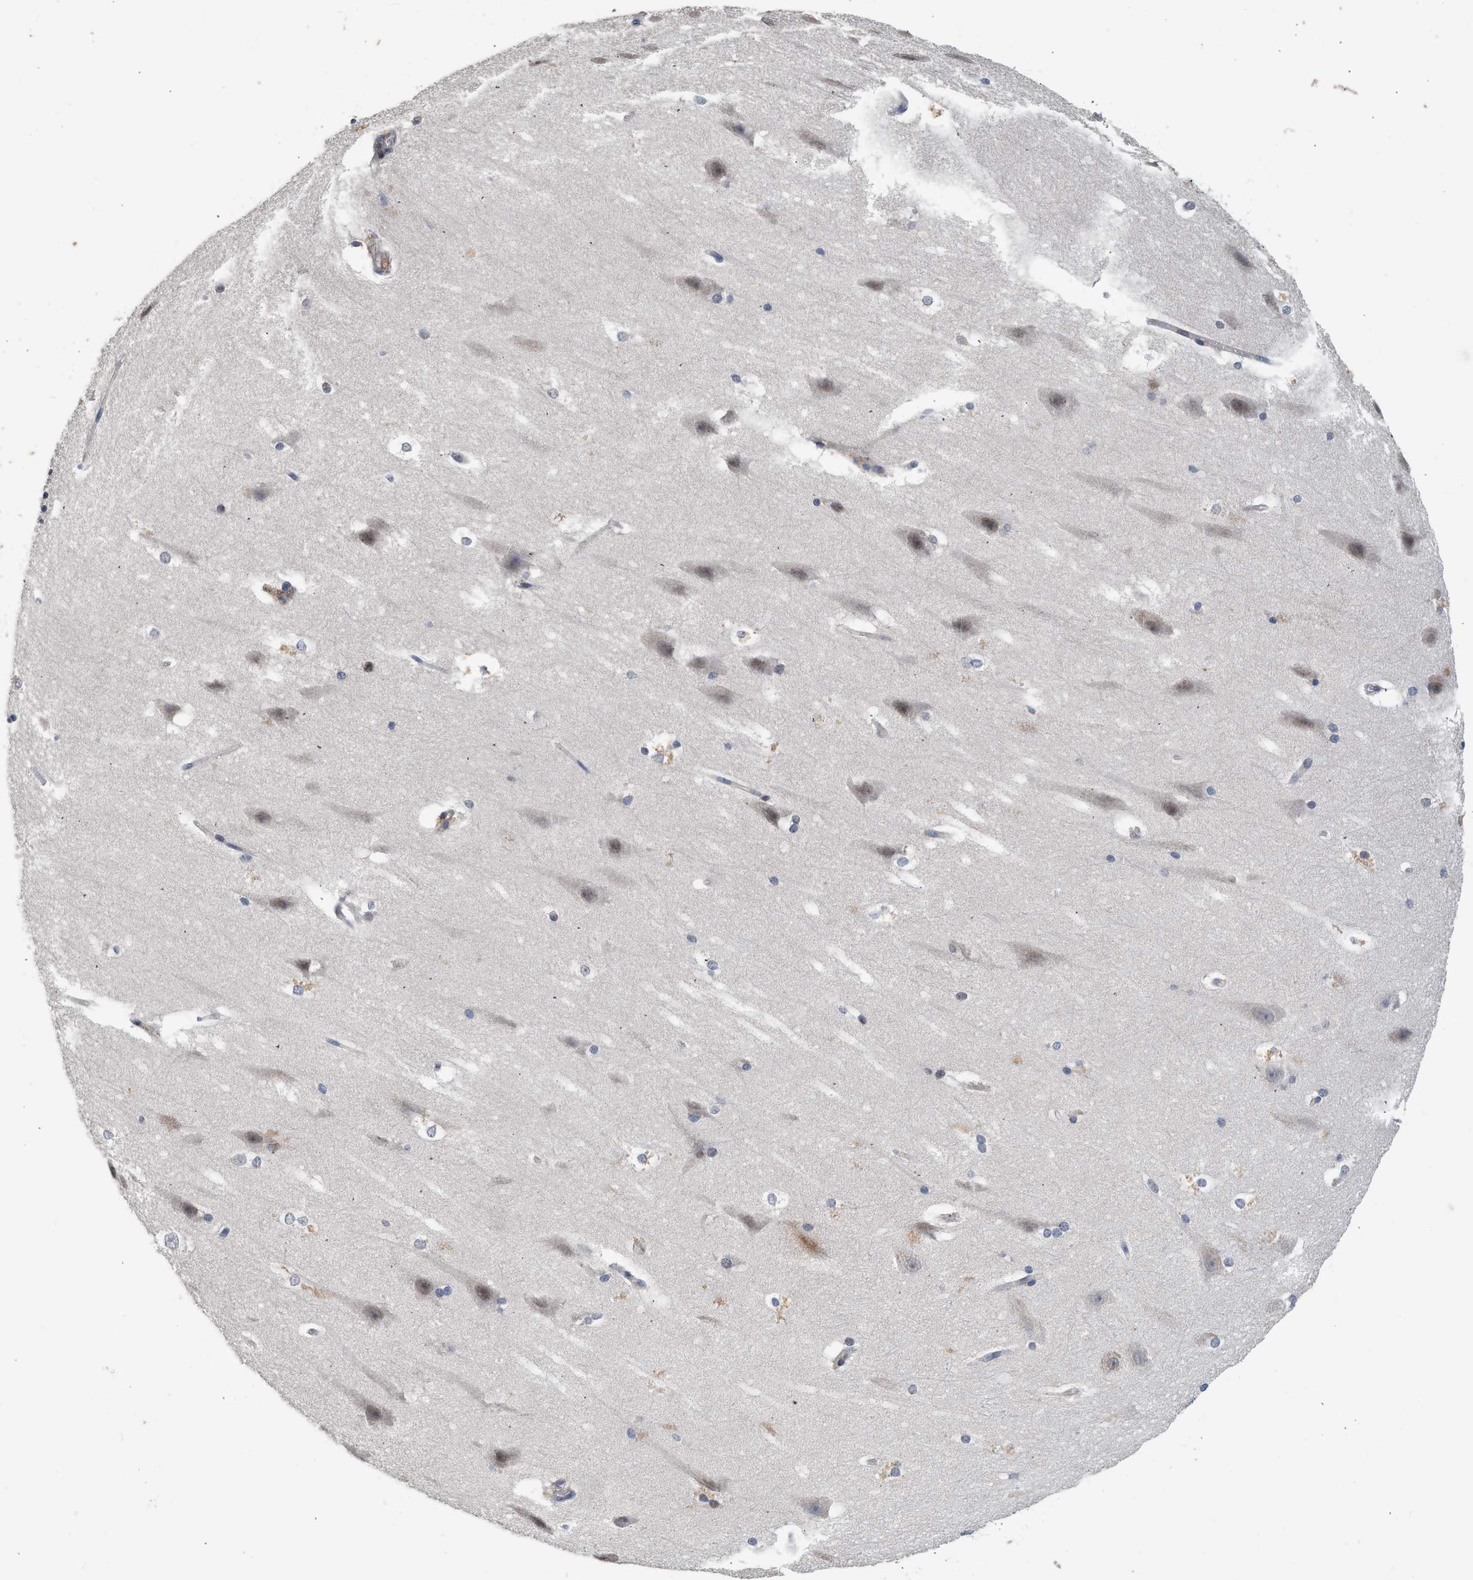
{"staining": {"intensity": "negative", "quantity": "none", "location": "none"}, "tissue": "hippocampus", "cell_type": "Glial cells", "image_type": "normal", "snomed": [{"axis": "morphology", "description": "Normal tissue, NOS"}, {"axis": "topography", "description": "Hippocampus"}], "caption": "This is an immunohistochemistry (IHC) image of unremarkable human hippocampus. There is no positivity in glial cells.", "gene": "CSF3R", "patient": {"sex": "female", "age": 19}}